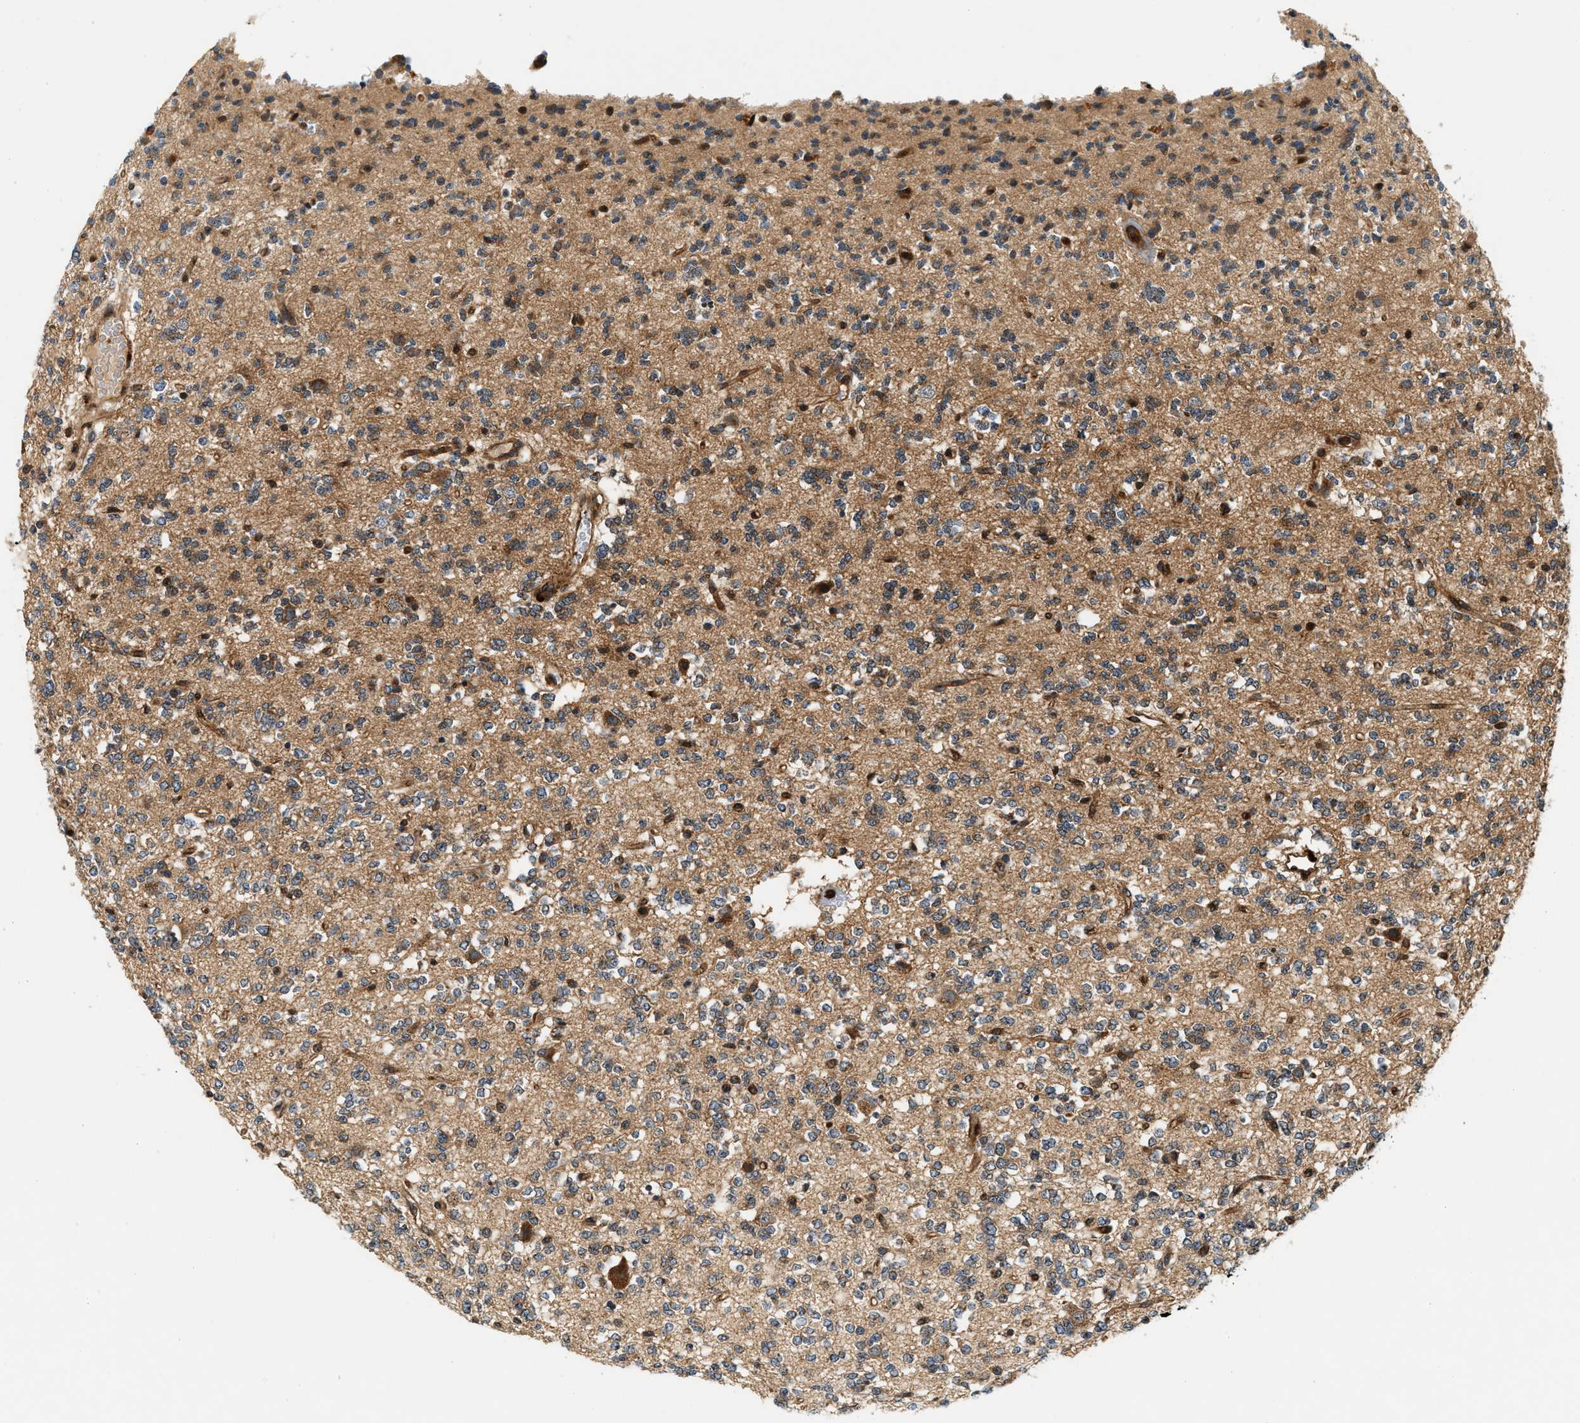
{"staining": {"intensity": "moderate", "quantity": ">75%", "location": "cytoplasmic/membranous"}, "tissue": "glioma", "cell_type": "Tumor cells", "image_type": "cancer", "snomed": [{"axis": "morphology", "description": "Glioma, malignant, Low grade"}, {"axis": "topography", "description": "Brain"}], "caption": "Glioma was stained to show a protein in brown. There is medium levels of moderate cytoplasmic/membranous expression in approximately >75% of tumor cells. (Stains: DAB in brown, nuclei in blue, Microscopy: brightfield microscopy at high magnification).", "gene": "SAMD9", "patient": {"sex": "male", "age": 38}}